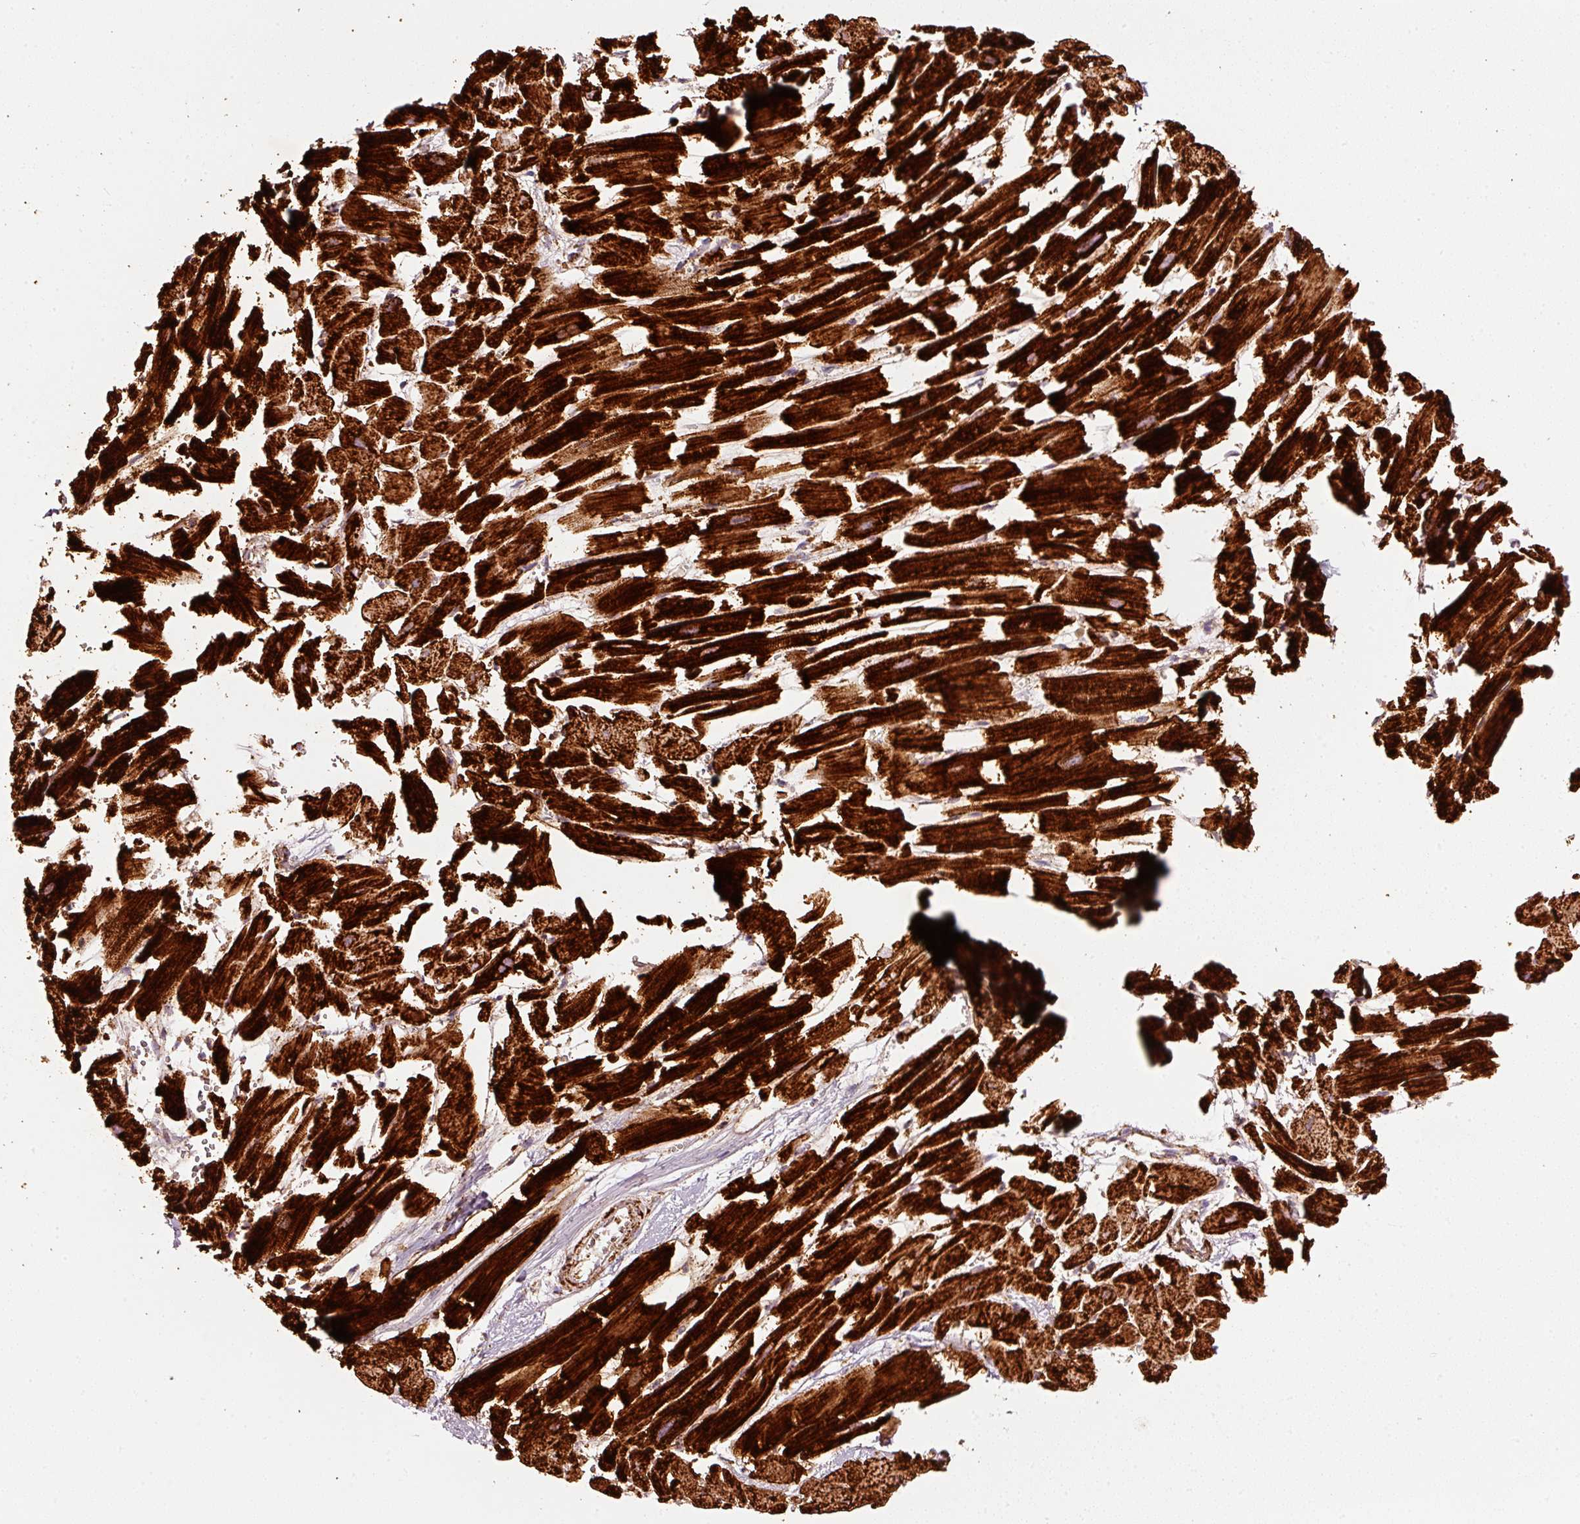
{"staining": {"intensity": "strong", "quantity": ">75%", "location": "cytoplasmic/membranous"}, "tissue": "heart muscle", "cell_type": "Cardiomyocytes", "image_type": "normal", "snomed": [{"axis": "morphology", "description": "Normal tissue, NOS"}, {"axis": "topography", "description": "Heart"}], "caption": "The photomicrograph shows a brown stain indicating the presence of a protein in the cytoplasmic/membranous of cardiomyocytes in heart muscle. (Brightfield microscopy of DAB IHC at high magnification).", "gene": "UQCRC1", "patient": {"sex": "female", "age": 64}}